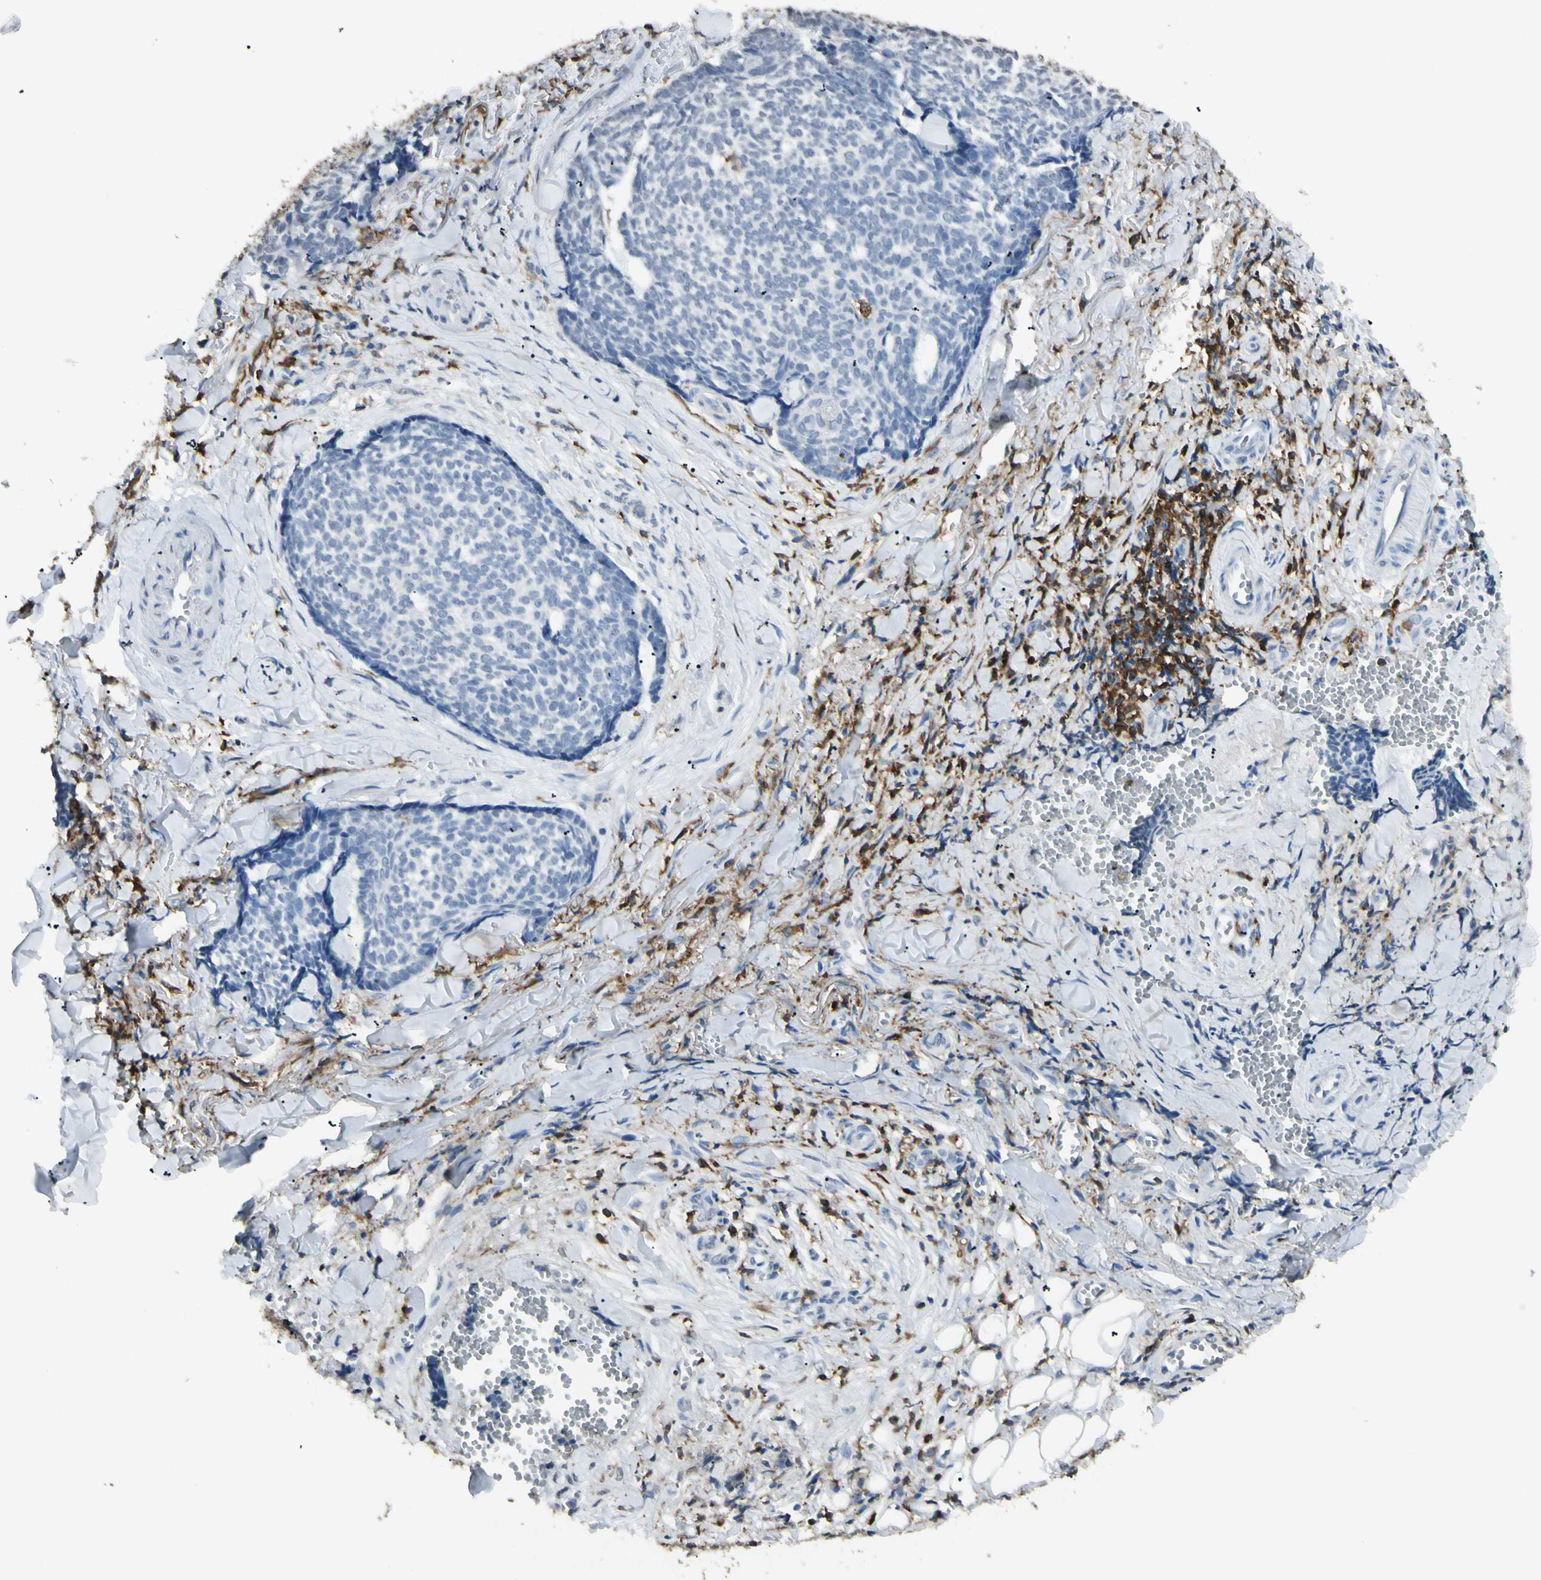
{"staining": {"intensity": "negative", "quantity": "none", "location": "none"}, "tissue": "skin cancer", "cell_type": "Tumor cells", "image_type": "cancer", "snomed": [{"axis": "morphology", "description": "Basal cell carcinoma"}, {"axis": "topography", "description": "Skin"}], "caption": "DAB immunohistochemical staining of human basal cell carcinoma (skin) demonstrates no significant positivity in tumor cells. (IHC, brightfield microscopy, high magnification).", "gene": "PSTPIP1", "patient": {"sex": "male", "age": 84}}